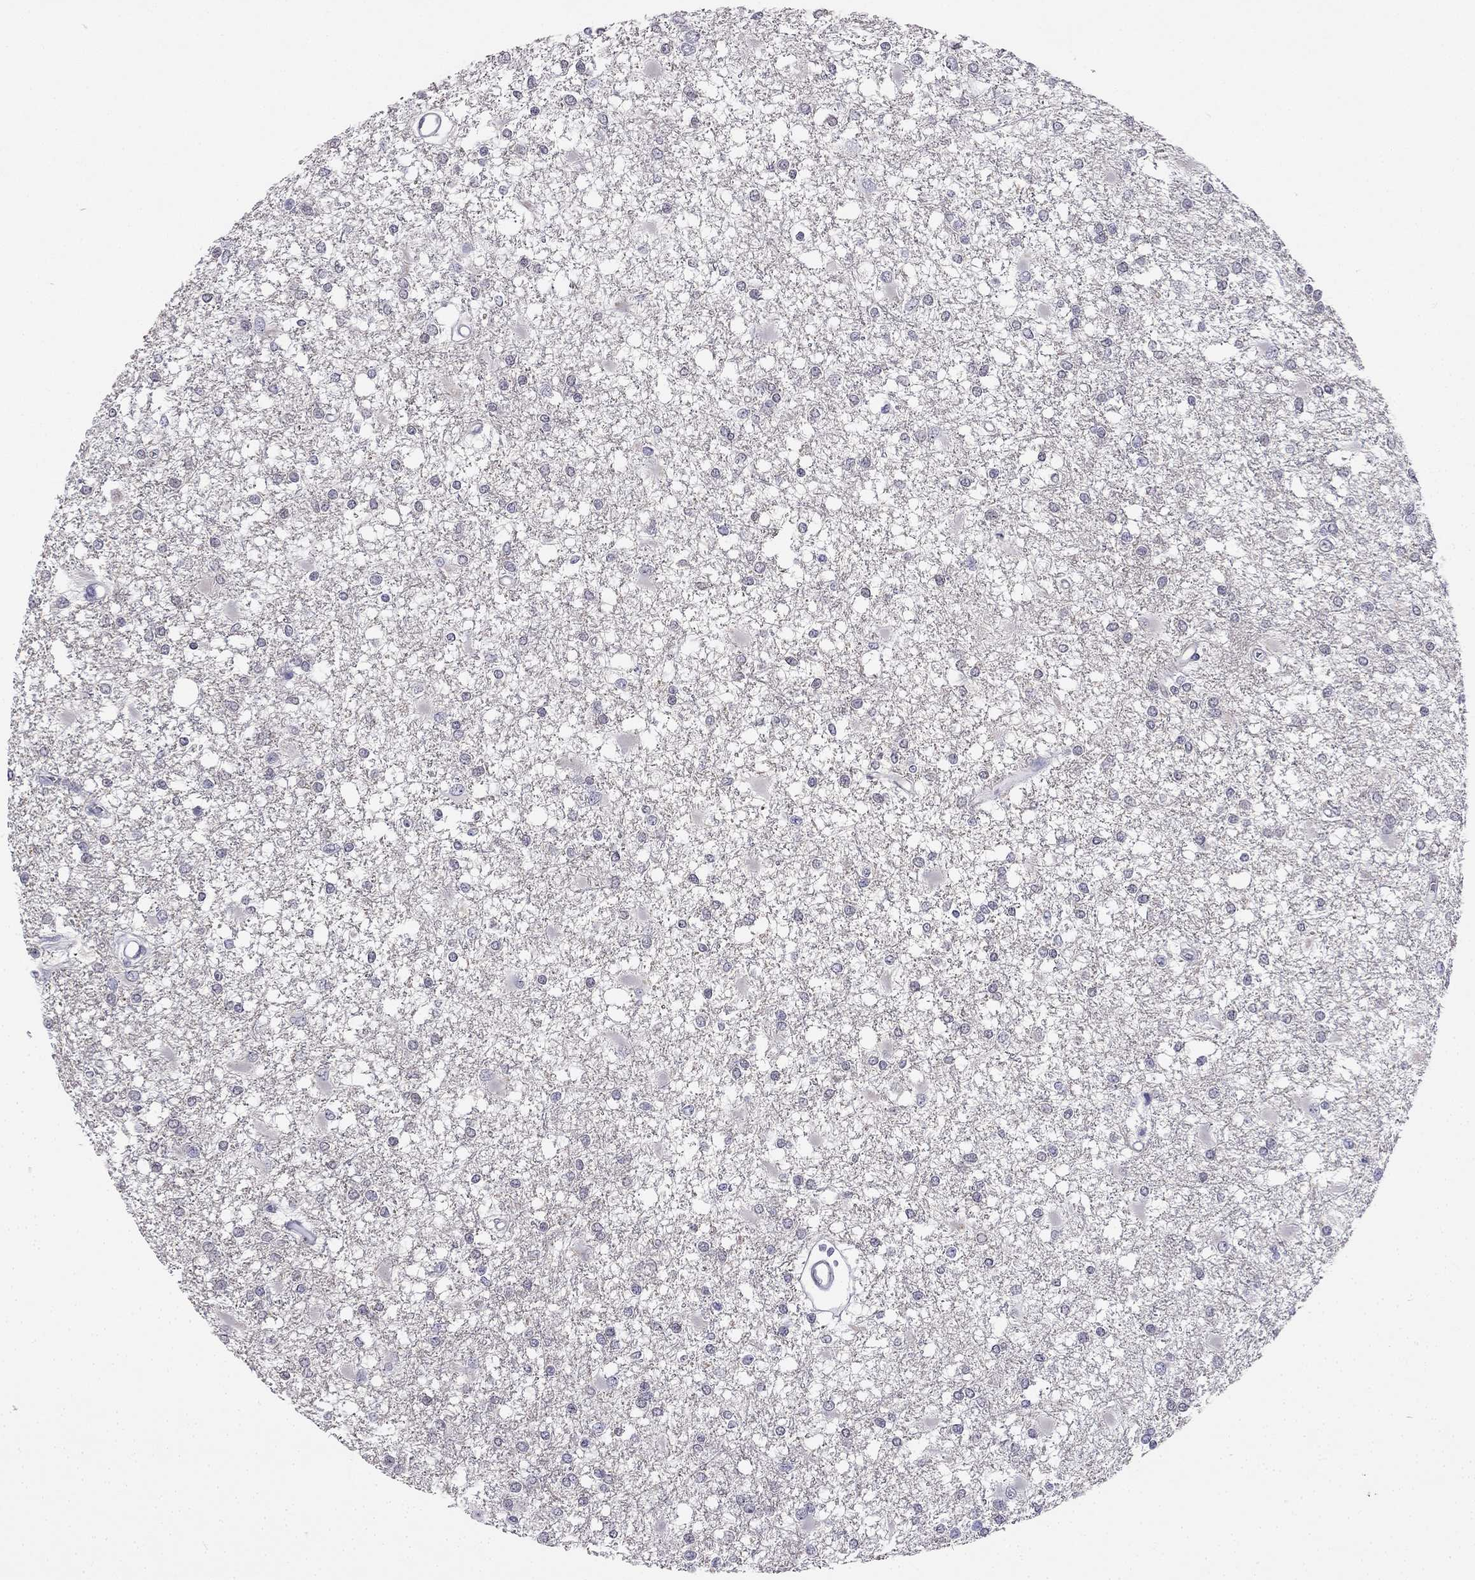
{"staining": {"intensity": "negative", "quantity": "none", "location": "none"}, "tissue": "glioma", "cell_type": "Tumor cells", "image_type": "cancer", "snomed": [{"axis": "morphology", "description": "Glioma, malignant, High grade"}, {"axis": "topography", "description": "Cerebral cortex"}], "caption": "Immunohistochemistry of human malignant glioma (high-grade) shows no staining in tumor cells. (Immunohistochemistry, brightfield microscopy, high magnification).", "gene": "C16orf89", "patient": {"sex": "male", "age": 79}}